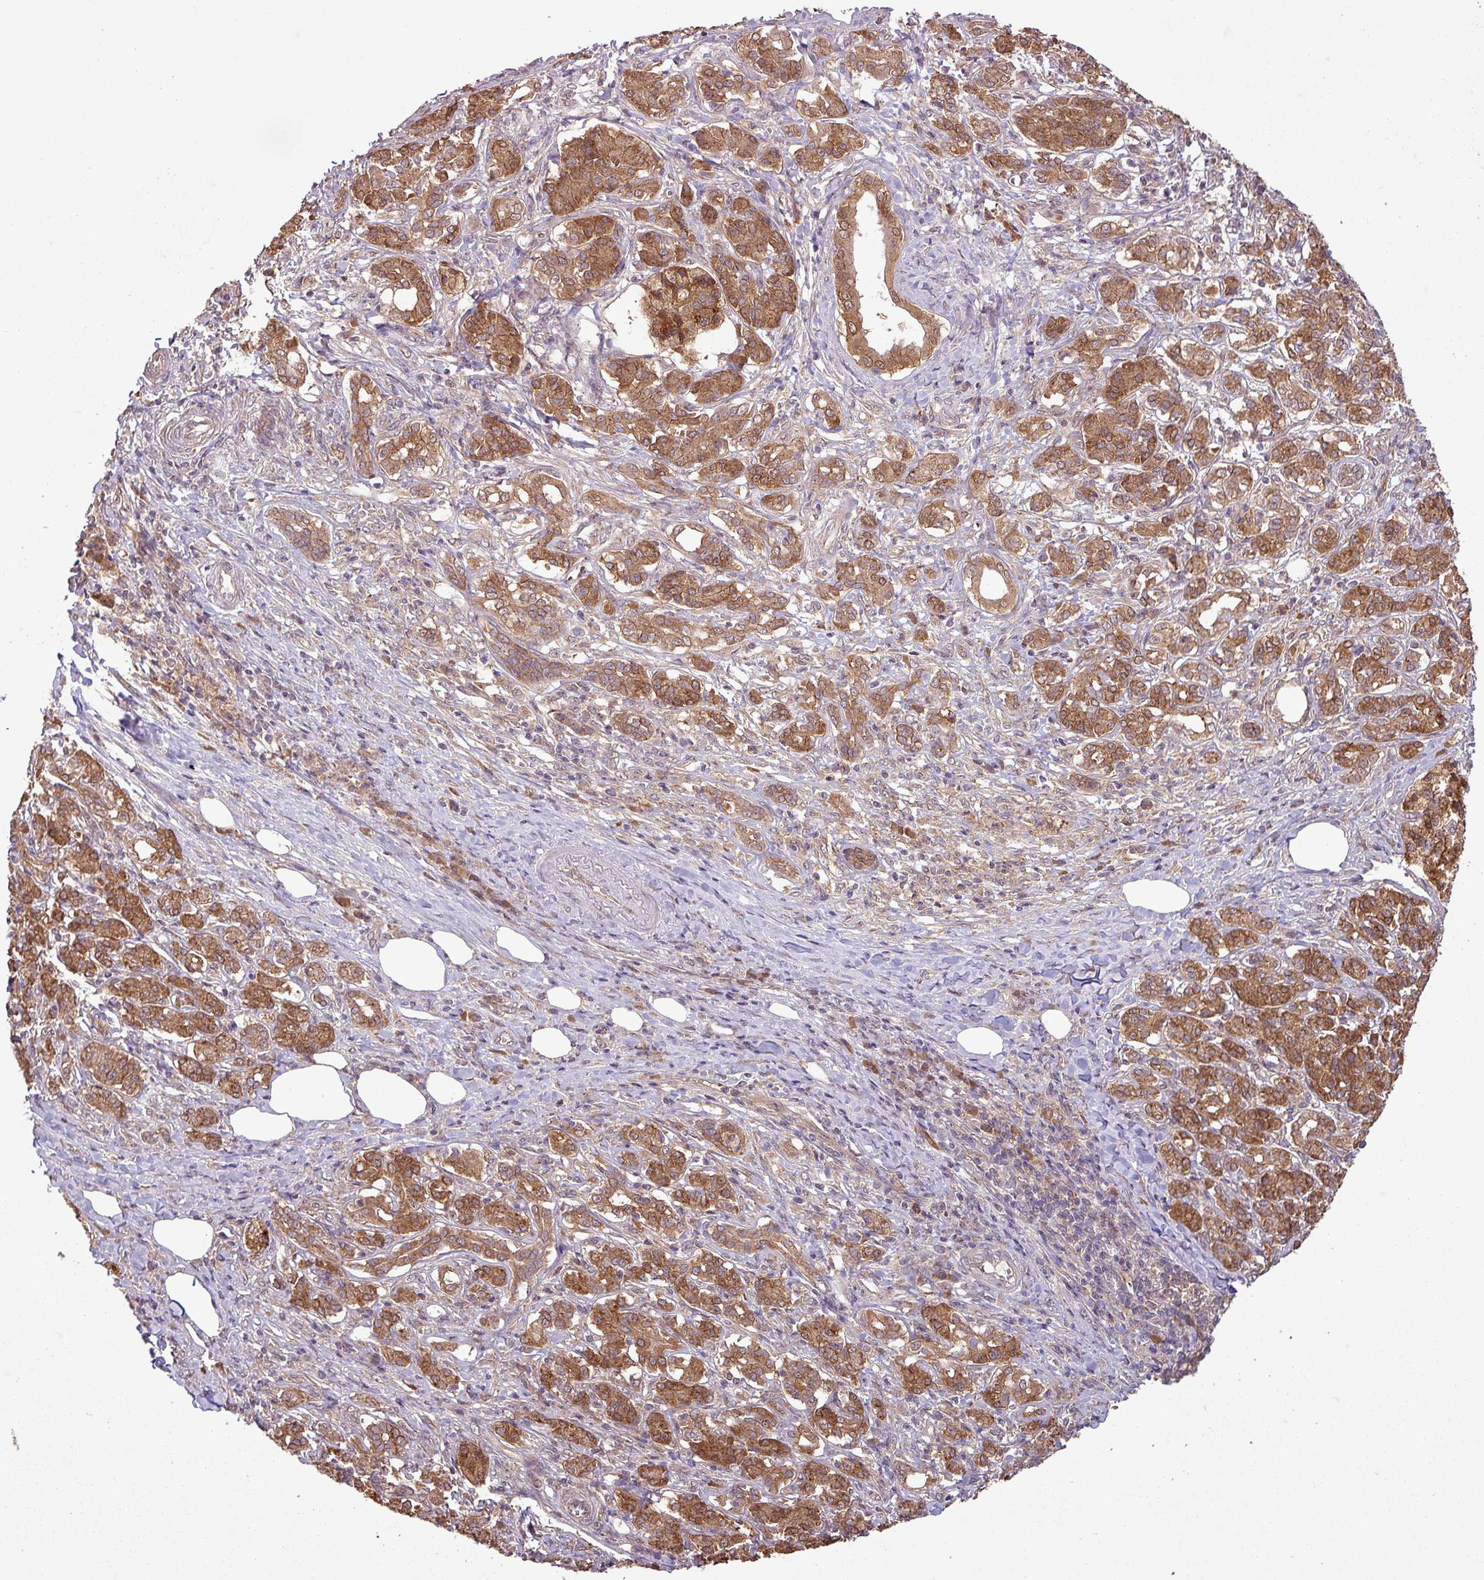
{"staining": {"intensity": "moderate", "quantity": ">75%", "location": "cytoplasmic/membranous"}, "tissue": "pancreatic cancer", "cell_type": "Tumor cells", "image_type": "cancer", "snomed": [{"axis": "morphology", "description": "Adenocarcinoma, NOS"}, {"axis": "topography", "description": "Pancreas"}], "caption": "Protein staining displays moderate cytoplasmic/membranous staining in approximately >75% of tumor cells in pancreatic cancer.", "gene": "NT5C3A", "patient": {"sex": "male", "age": 63}}